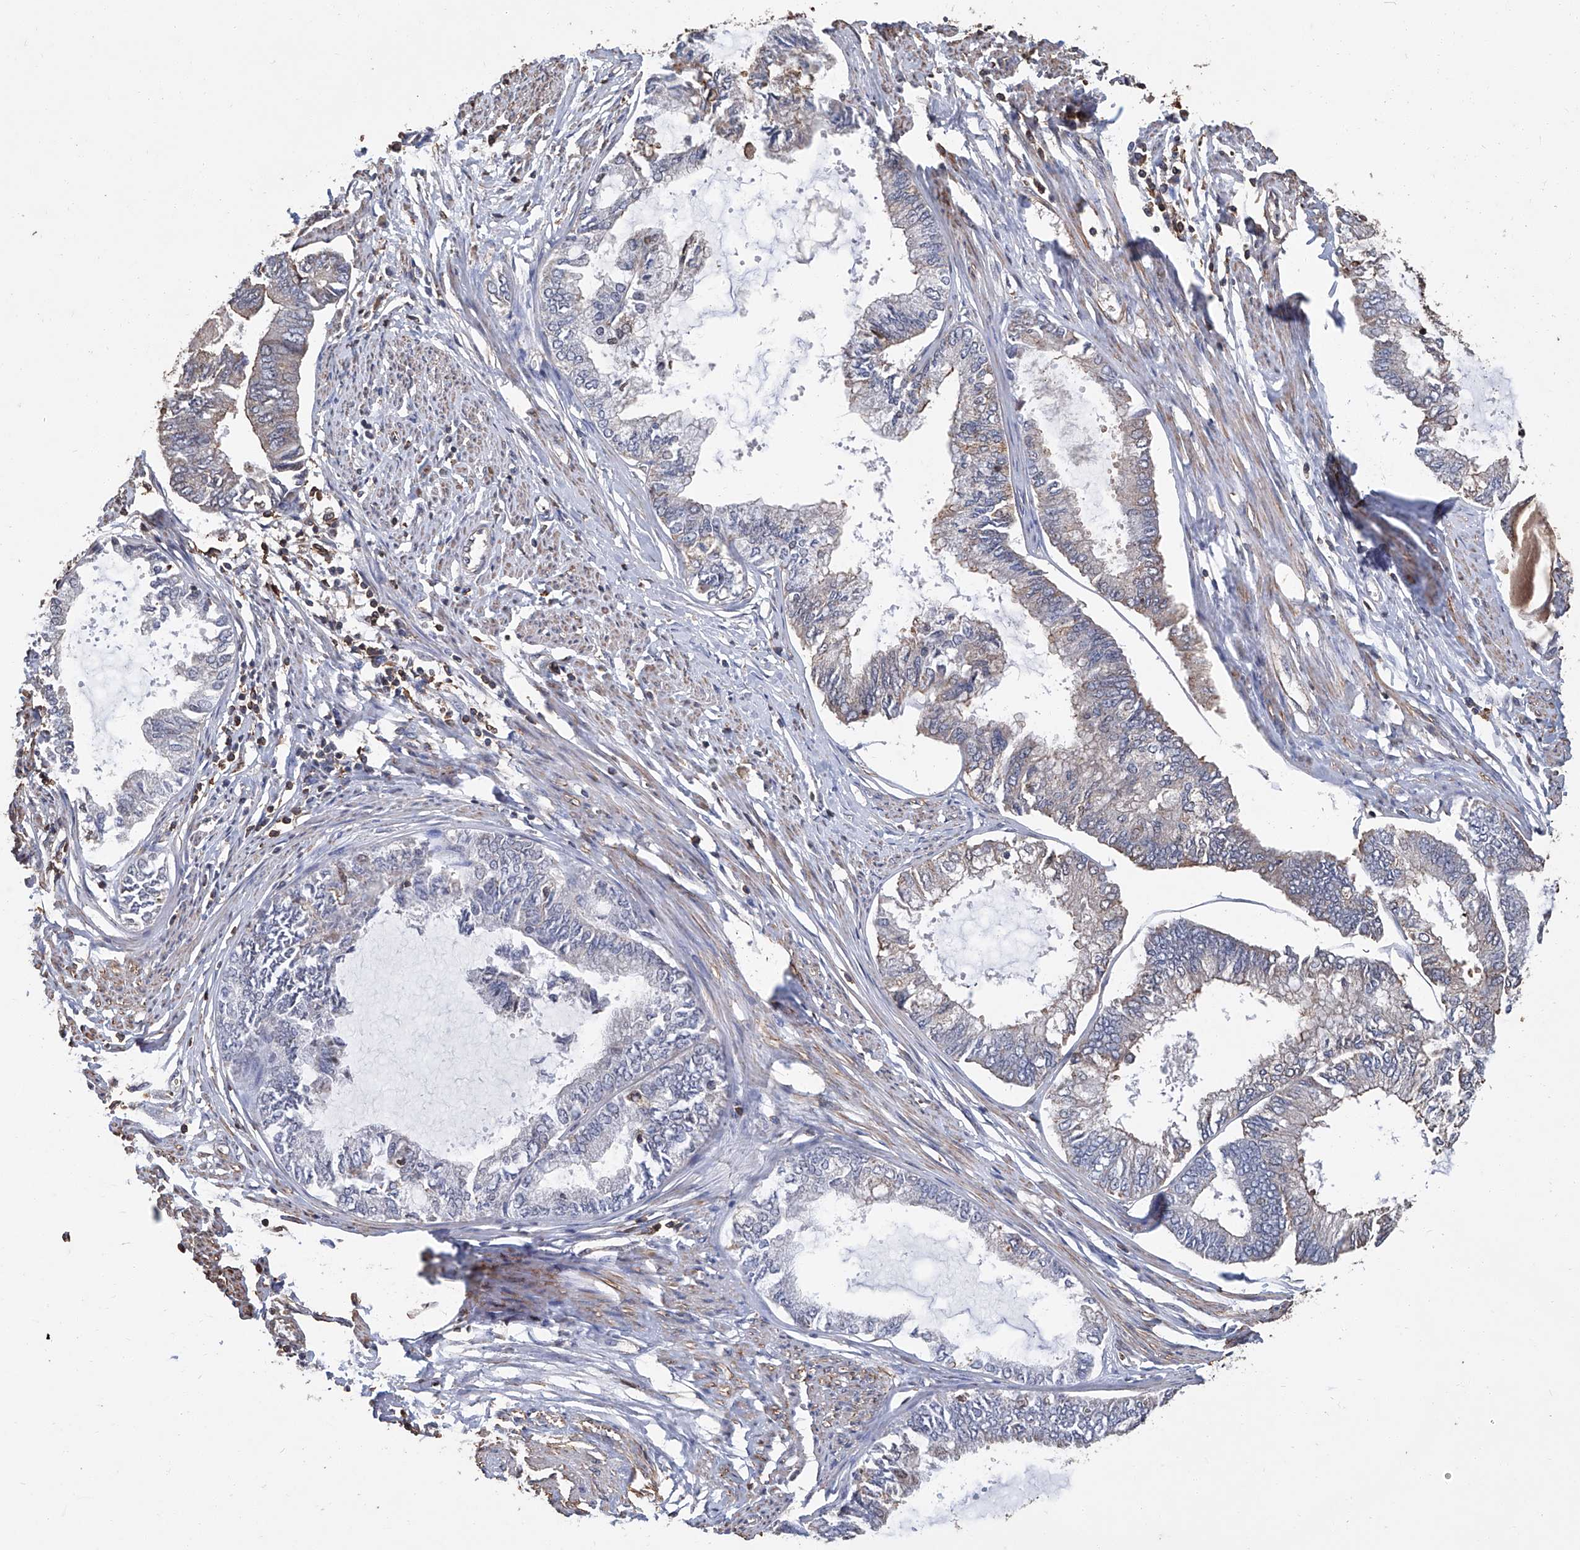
{"staining": {"intensity": "negative", "quantity": "none", "location": "none"}, "tissue": "endometrial cancer", "cell_type": "Tumor cells", "image_type": "cancer", "snomed": [{"axis": "morphology", "description": "Adenocarcinoma, NOS"}, {"axis": "topography", "description": "Endometrium"}], "caption": "Micrograph shows no protein staining in tumor cells of endometrial cancer (adenocarcinoma) tissue. (DAB IHC, high magnification).", "gene": "GPT", "patient": {"sex": "female", "age": 86}}